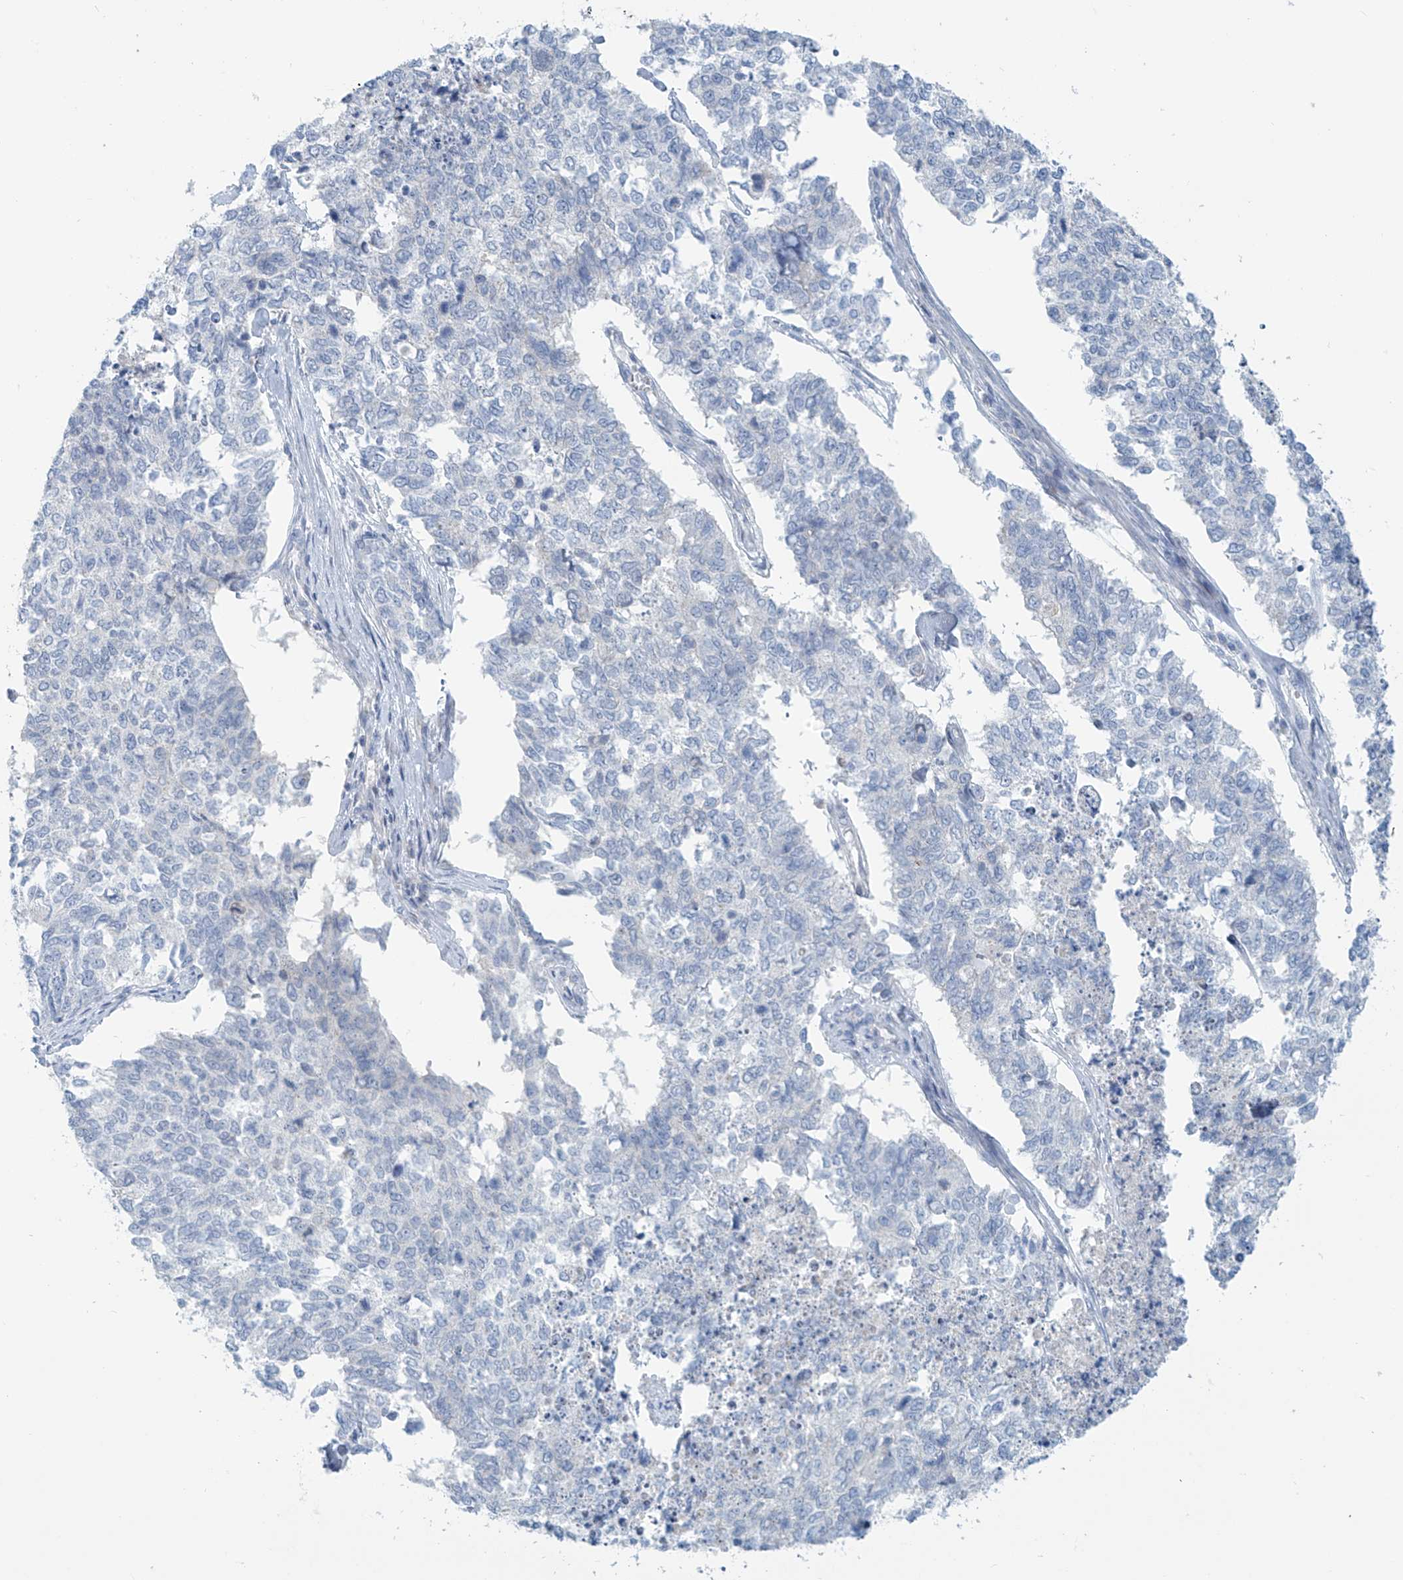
{"staining": {"intensity": "negative", "quantity": "none", "location": "none"}, "tissue": "cervical cancer", "cell_type": "Tumor cells", "image_type": "cancer", "snomed": [{"axis": "morphology", "description": "Squamous cell carcinoma, NOS"}, {"axis": "topography", "description": "Cervix"}], "caption": "Tumor cells are negative for brown protein staining in squamous cell carcinoma (cervical).", "gene": "SLC6A12", "patient": {"sex": "female", "age": 63}}